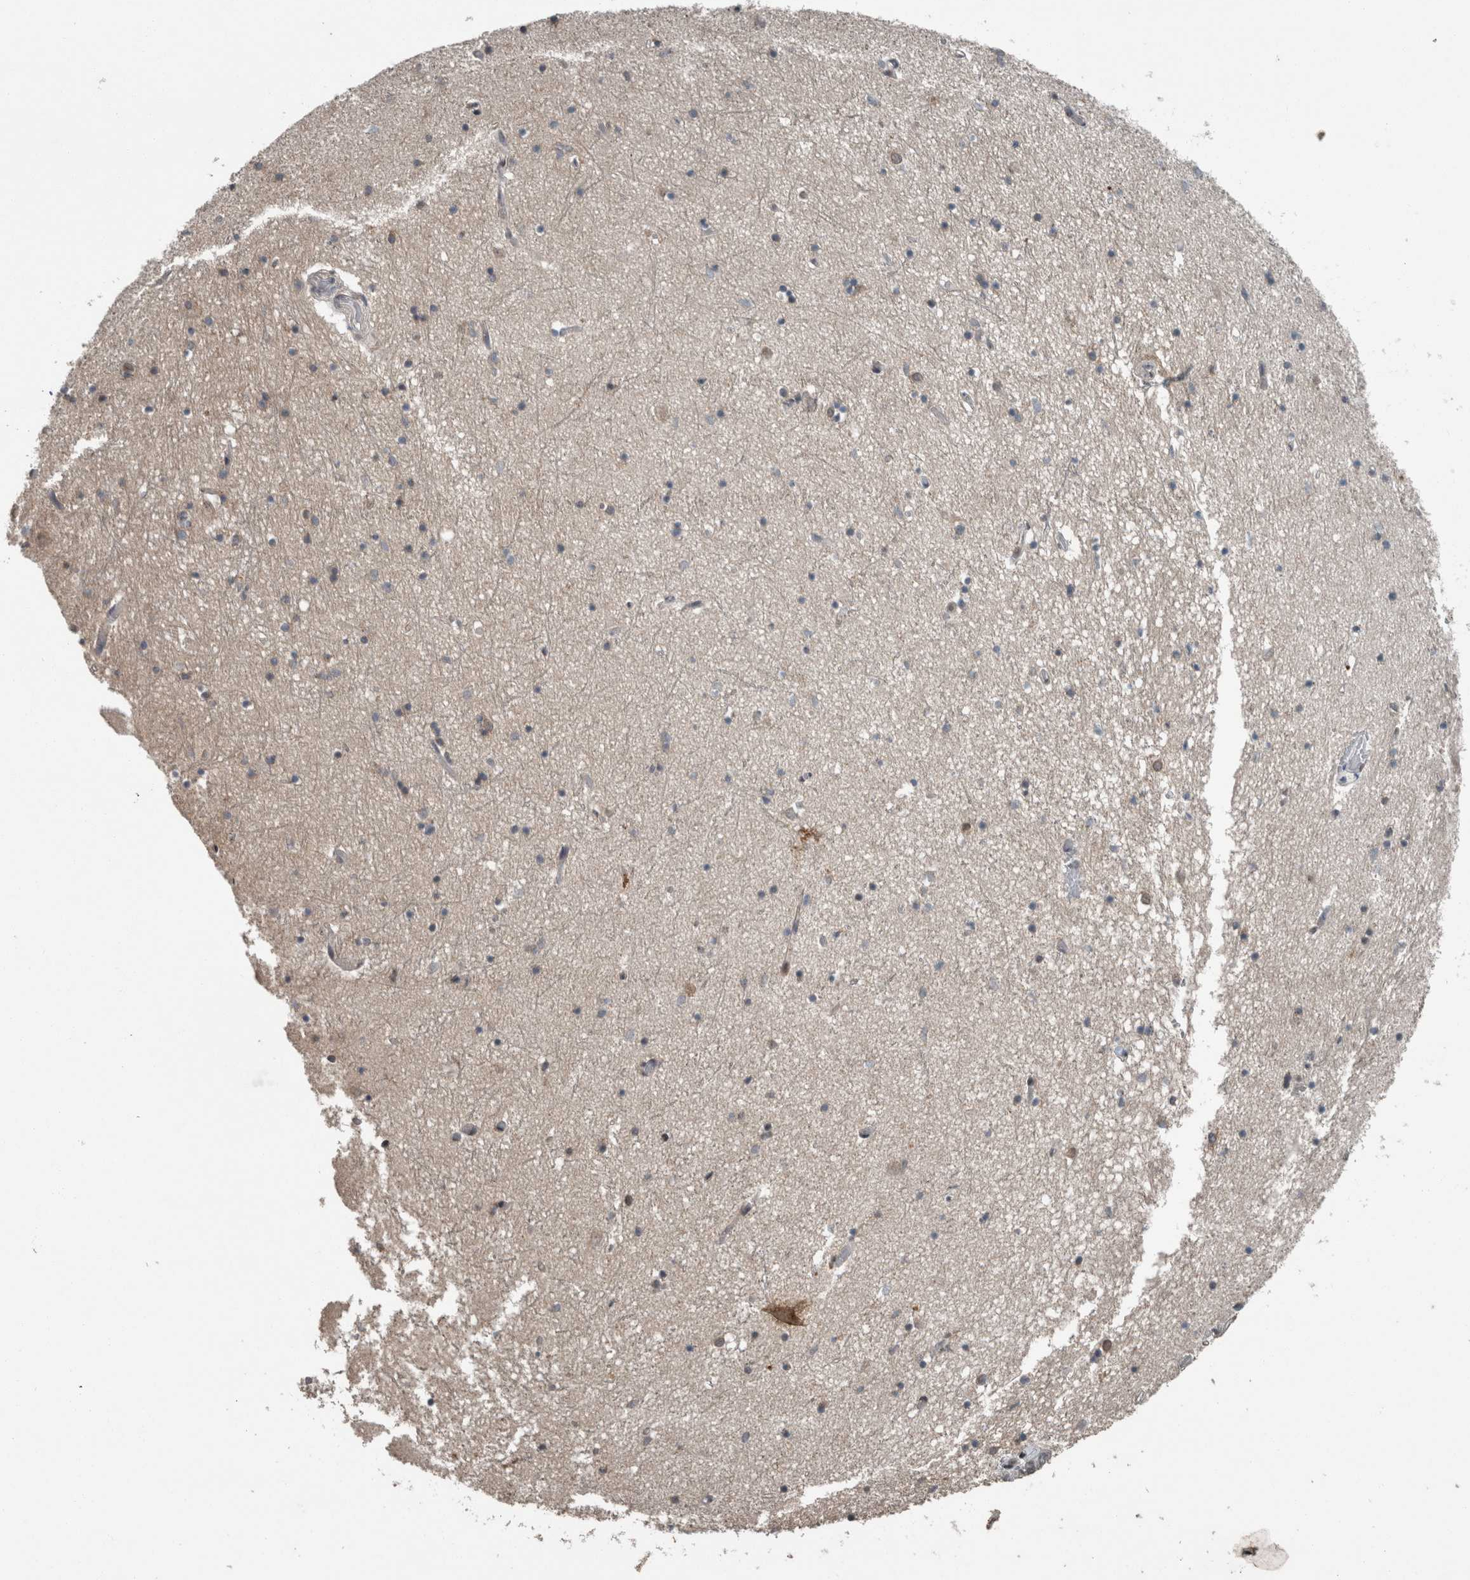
{"staining": {"intensity": "weak", "quantity": "<25%", "location": "nuclear"}, "tissue": "hippocampus", "cell_type": "Glial cells", "image_type": "normal", "snomed": [{"axis": "morphology", "description": "Normal tissue, NOS"}, {"axis": "topography", "description": "Hippocampus"}], "caption": "IHC of benign human hippocampus demonstrates no staining in glial cells.", "gene": "MYO1E", "patient": {"sex": "male", "age": 70}}